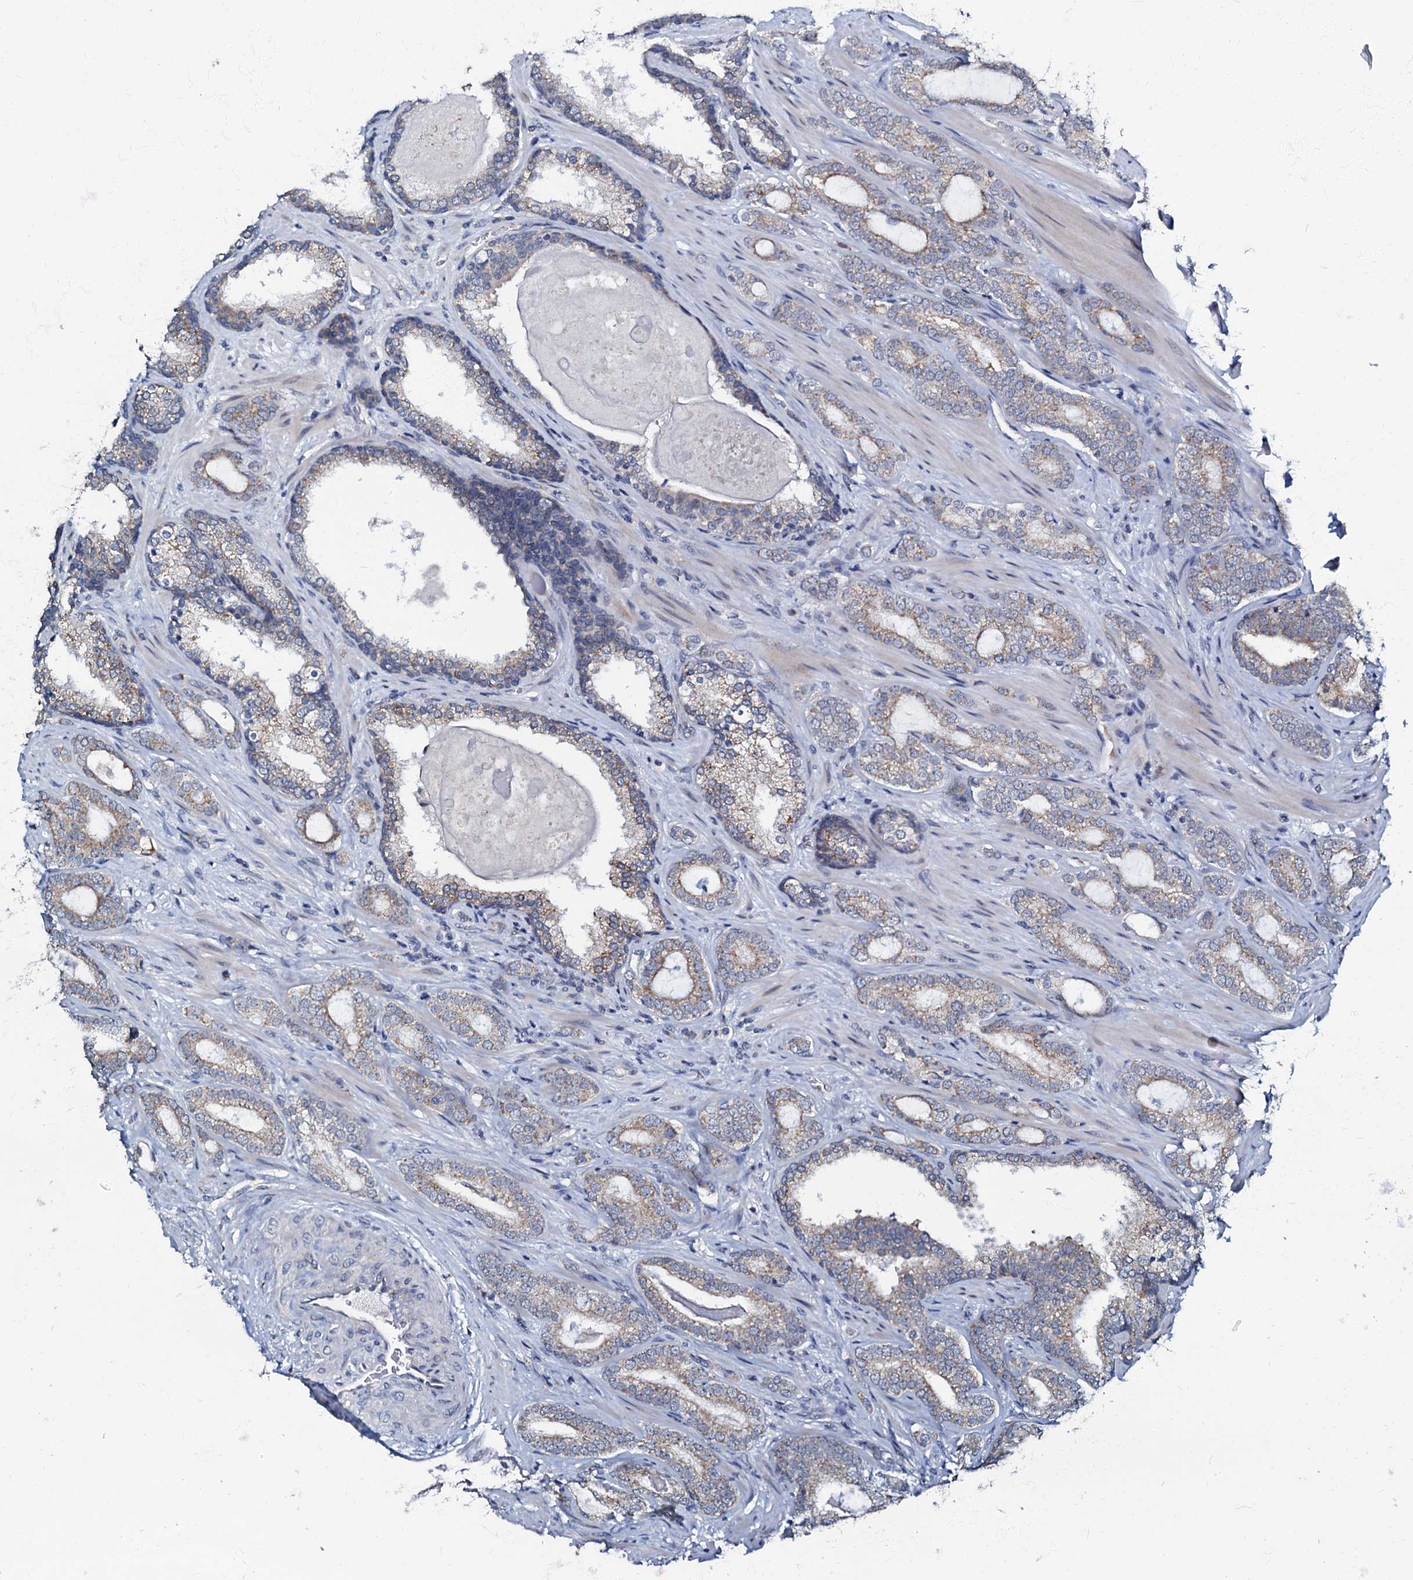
{"staining": {"intensity": "moderate", "quantity": "25%-75%", "location": "cytoplasmic/membranous"}, "tissue": "prostate cancer", "cell_type": "Tumor cells", "image_type": "cancer", "snomed": [{"axis": "morphology", "description": "Adenocarcinoma, High grade"}, {"axis": "topography", "description": "Prostate"}], "caption": "Prostate cancer (high-grade adenocarcinoma) stained with DAB (3,3'-diaminobenzidine) immunohistochemistry (IHC) demonstrates medium levels of moderate cytoplasmic/membranous positivity in about 25%-75% of tumor cells. Nuclei are stained in blue.", "gene": "MRPL51", "patient": {"sex": "male", "age": 63}}